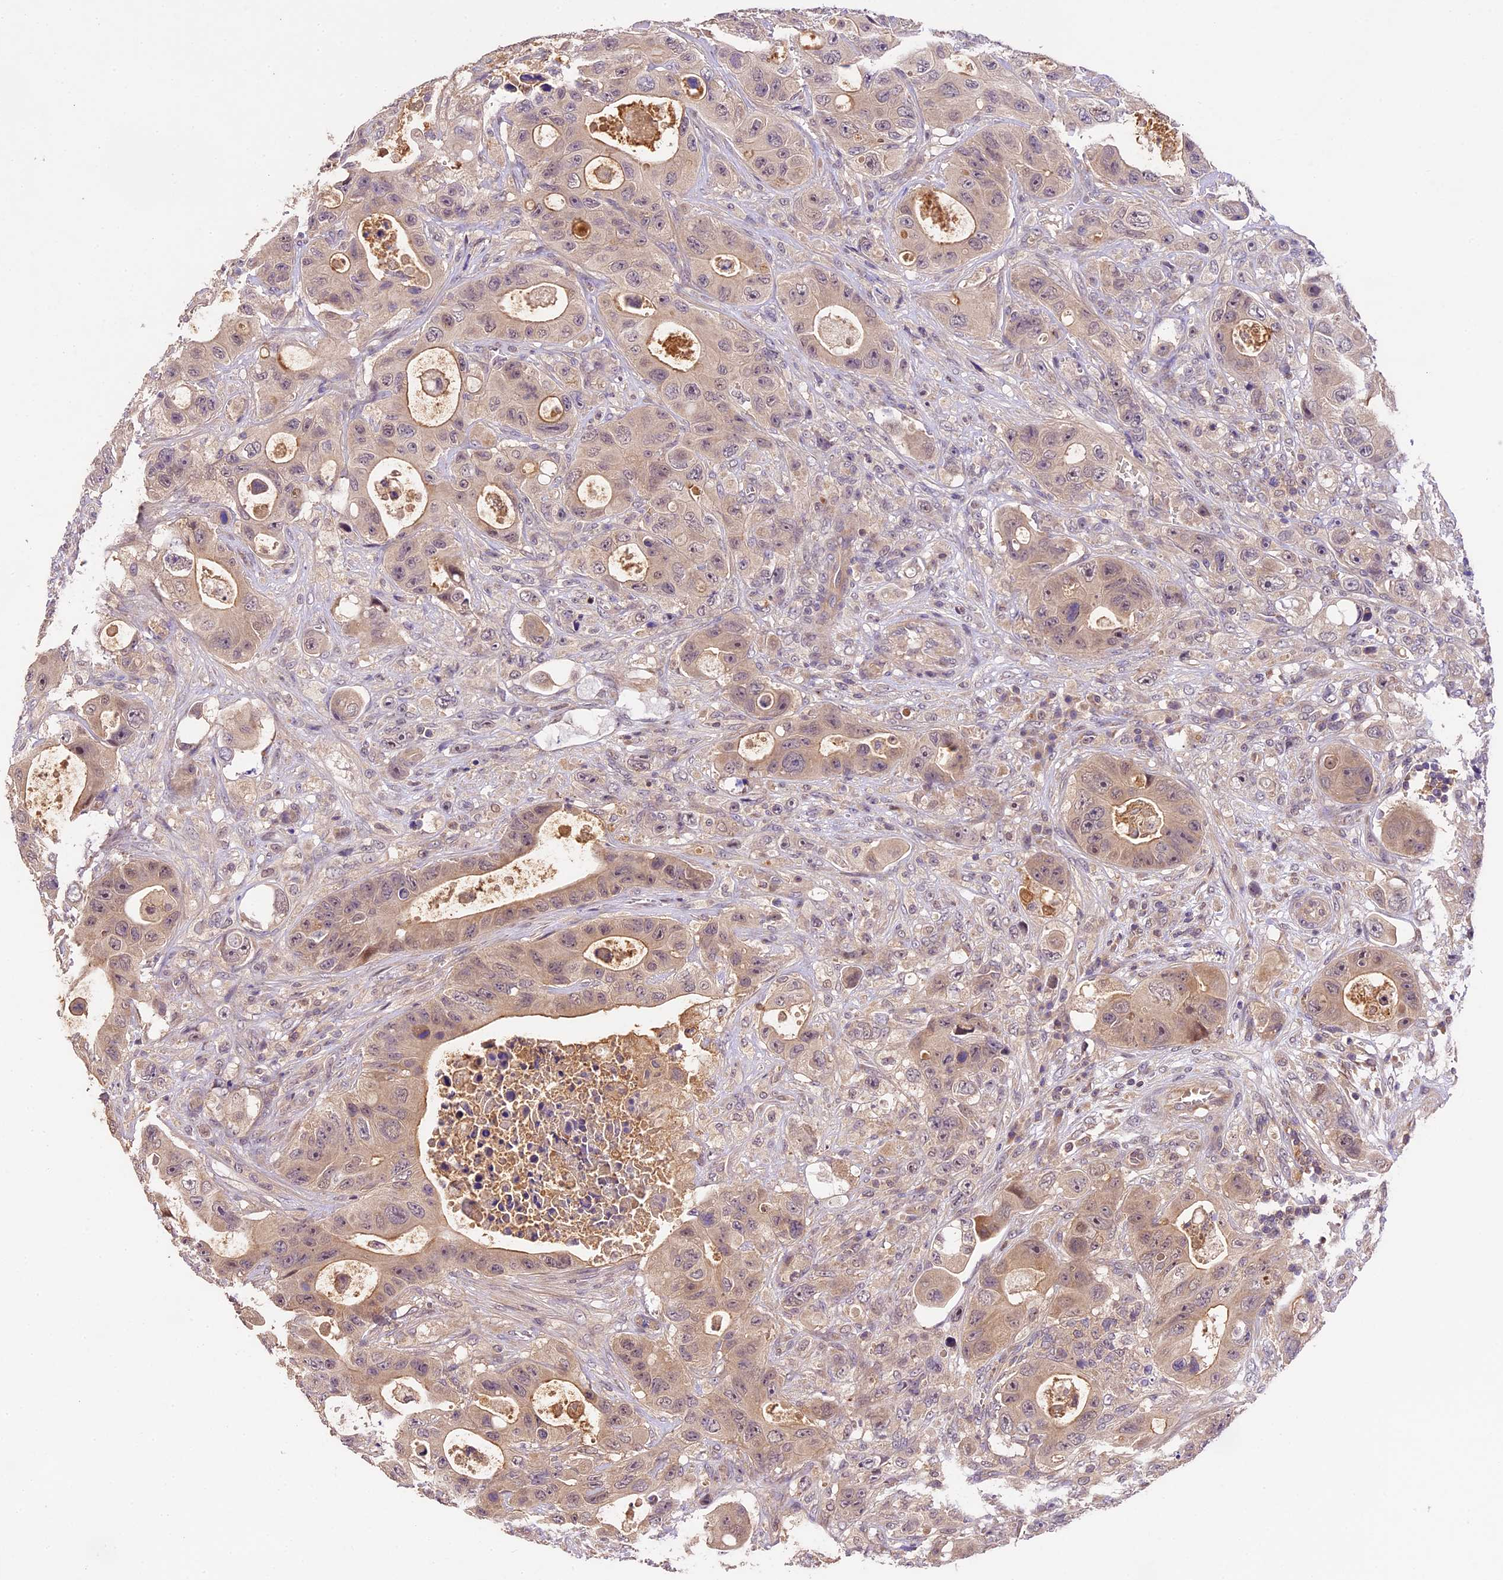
{"staining": {"intensity": "weak", "quantity": ">75%", "location": "cytoplasmic/membranous"}, "tissue": "colorectal cancer", "cell_type": "Tumor cells", "image_type": "cancer", "snomed": [{"axis": "morphology", "description": "Adenocarcinoma, NOS"}, {"axis": "topography", "description": "Colon"}], "caption": "The photomicrograph reveals a brown stain indicating the presence of a protein in the cytoplasmic/membranous of tumor cells in adenocarcinoma (colorectal).", "gene": "DGKH", "patient": {"sex": "female", "age": 46}}